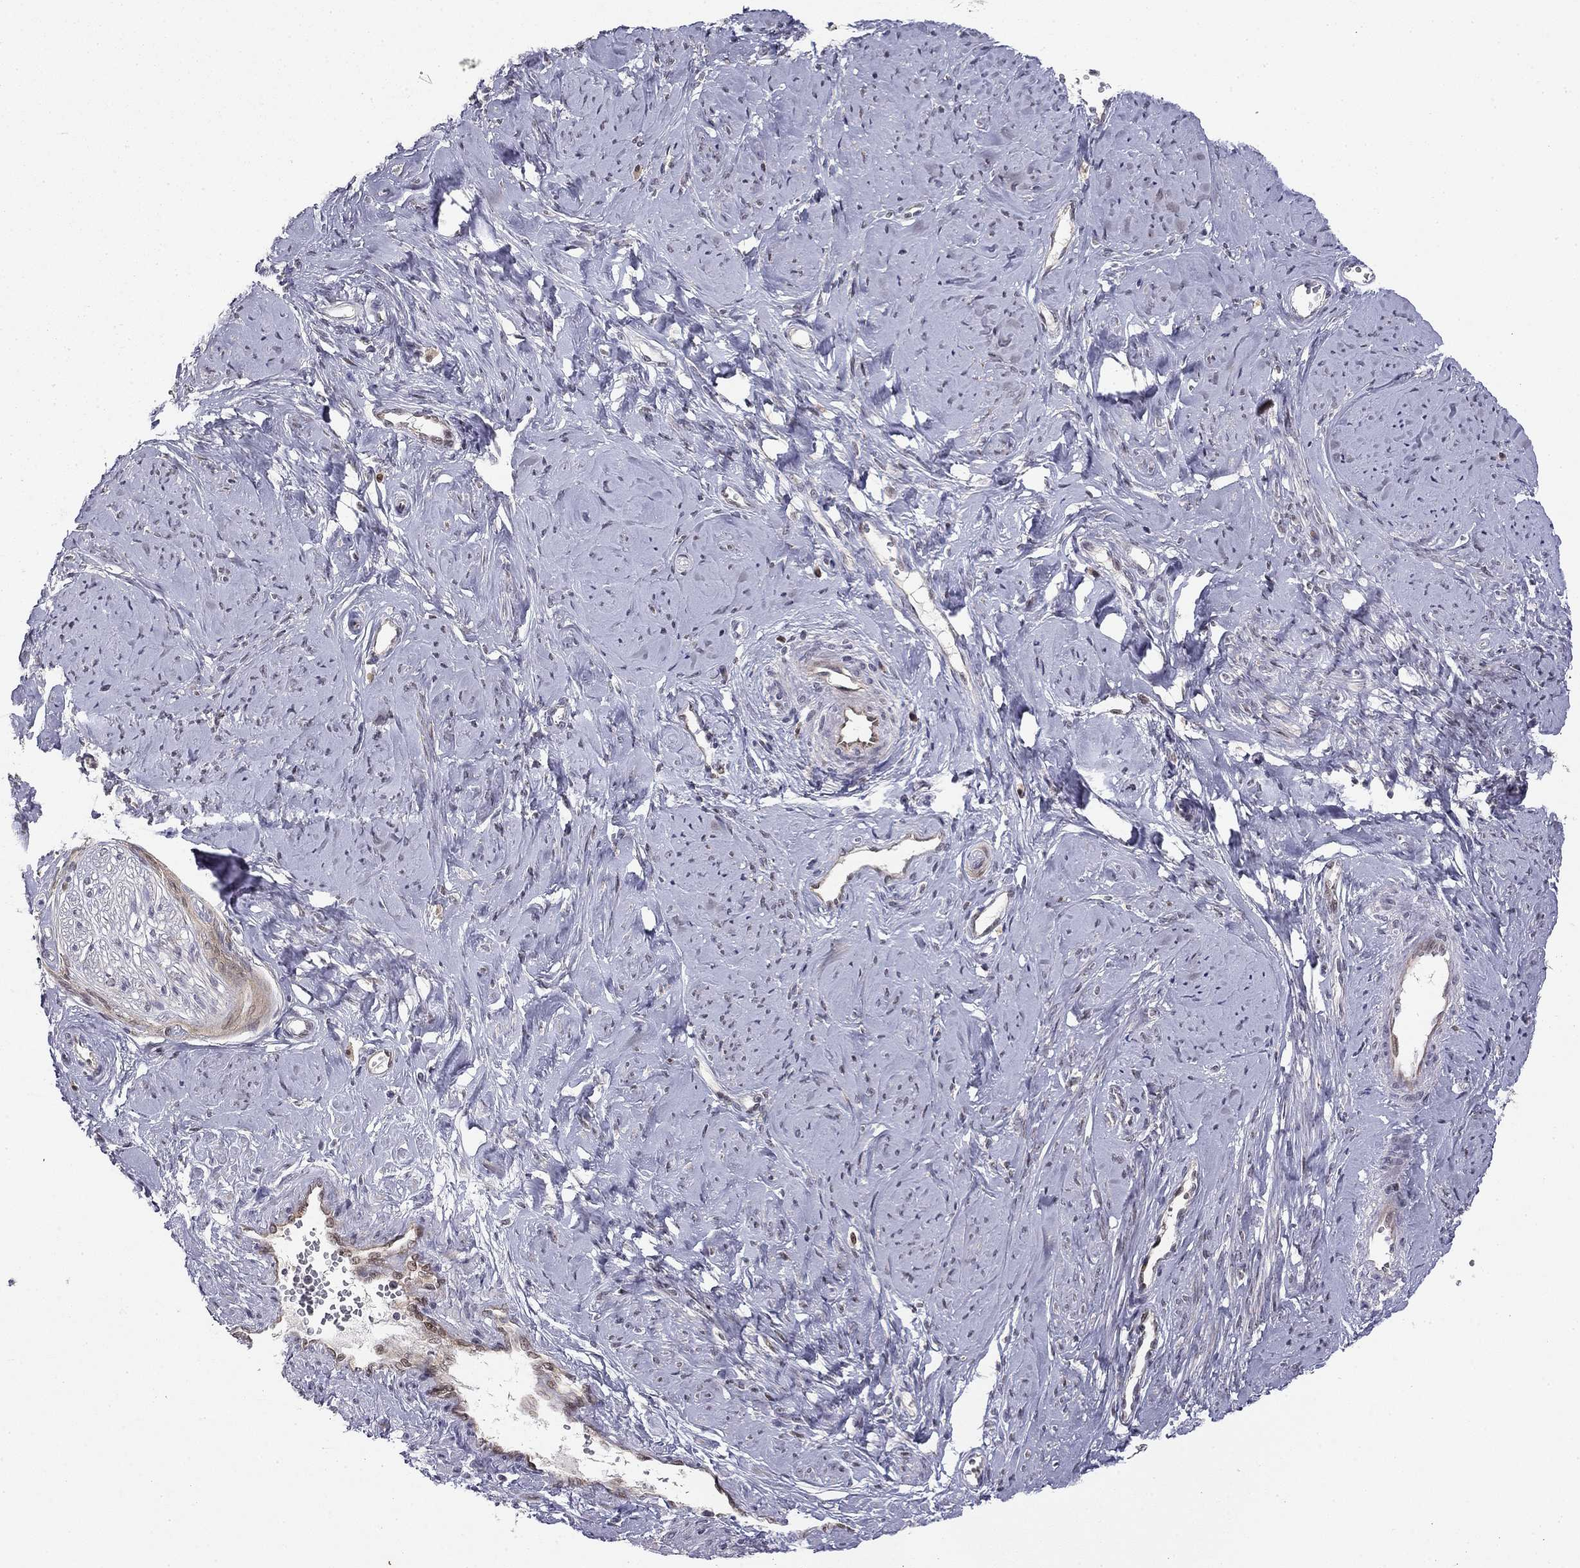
{"staining": {"intensity": "moderate", "quantity": "<25%", "location": "cytoplasmic/membranous"}, "tissue": "smooth muscle", "cell_type": "Smooth muscle cells", "image_type": "normal", "snomed": [{"axis": "morphology", "description": "Normal tissue, NOS"}, {"axis": "topography", "description": "Smooth muscle"}], "caption": "Immunohistochemistry (IHC) micrograph of benign human smooth muscle stained for a protein (brown), which displays low levels of moderate cytoplasmic/membranous positivity in about <25% of smooth muscle cells.", "gene": "STXBP6", "patient": {"sex": "female", "age": 48}}